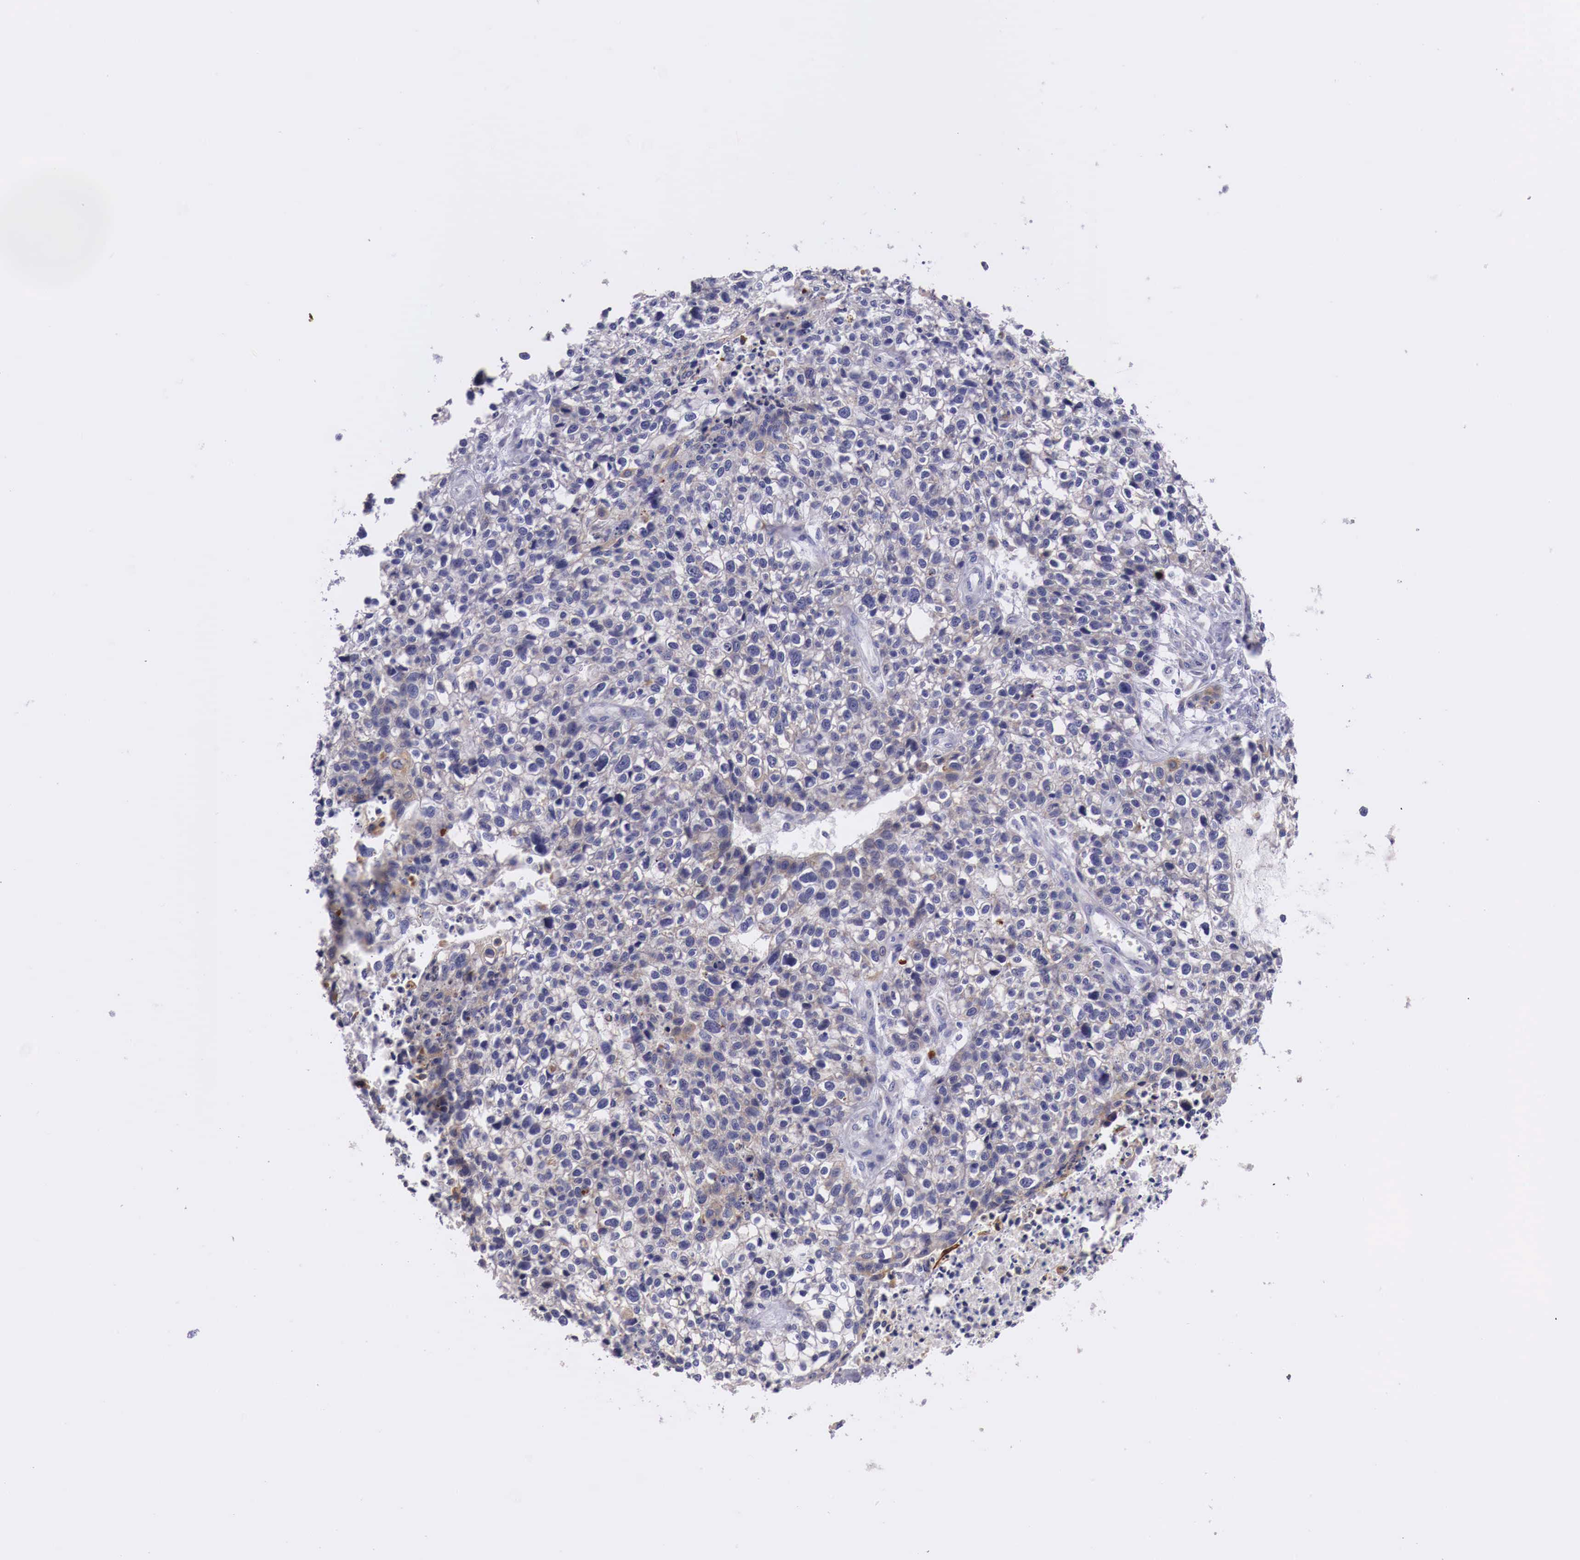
{"staining": {"intensity": "weak", "quantity": "<25%", "location": "cytoplasmic/membranous"}, "tissue": "lung cancer", "cell_type": "Tumor cells", "image_type": "cancer", "snomed": [{"axis": "morphology", "description": "Squamous cell carcinoma, NOS"}, {"axis": "topography", "description": "Lymph node"}, {"axis": "topography", "description": "Lung"}], "caption": "Immunohistochemical staining of lung cancer (squamous cell carcinoma) demonstrates no significant expression in tumor cells.", "gene": "NREP", "patient": {"sex": "male", "age": 74}}